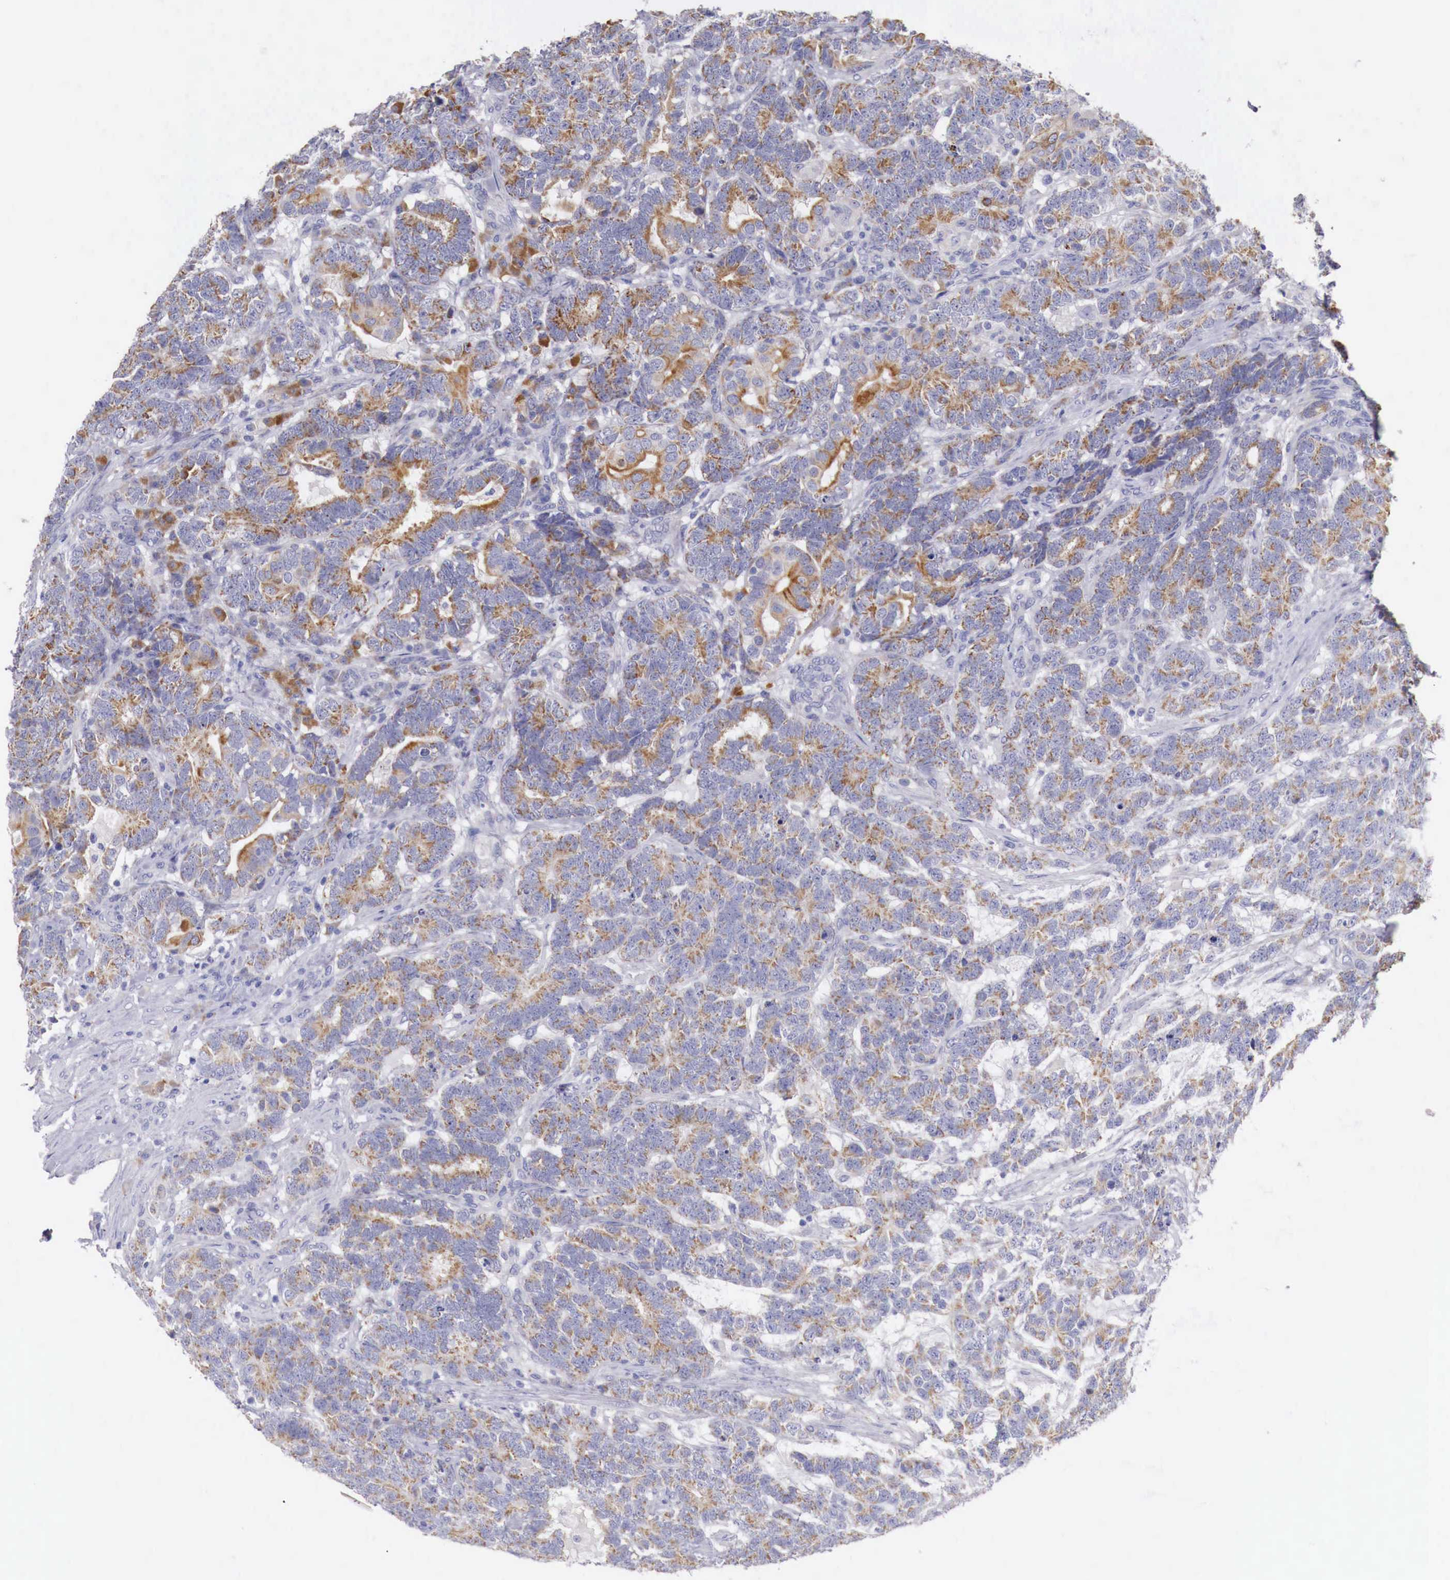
{"staining": {"intensity": "moderate", "quantity": "25%-75%", "location": "cytoplasmic/membranous"}, "tissue": "testis cancer", "cell_type": "Tumor cells", "image_type": "cancer", "snomed": [{"axis": "morphology", "description": "Carcinoma, Embryonal, NOS"}, {"axis": "topography", "description": "Testis"}], "caption": "Protein positivity by immunohistochemistry (IHC) exhibits moderate cytoplasmic/membranous positivity in about 25%-75% of tumor cells in testis cancer (embryonal carcinoma). (IHC, brightfield microscopy, high magnification).", "gene": "NREP", "patient": {"sex": "male", "age": 26}}